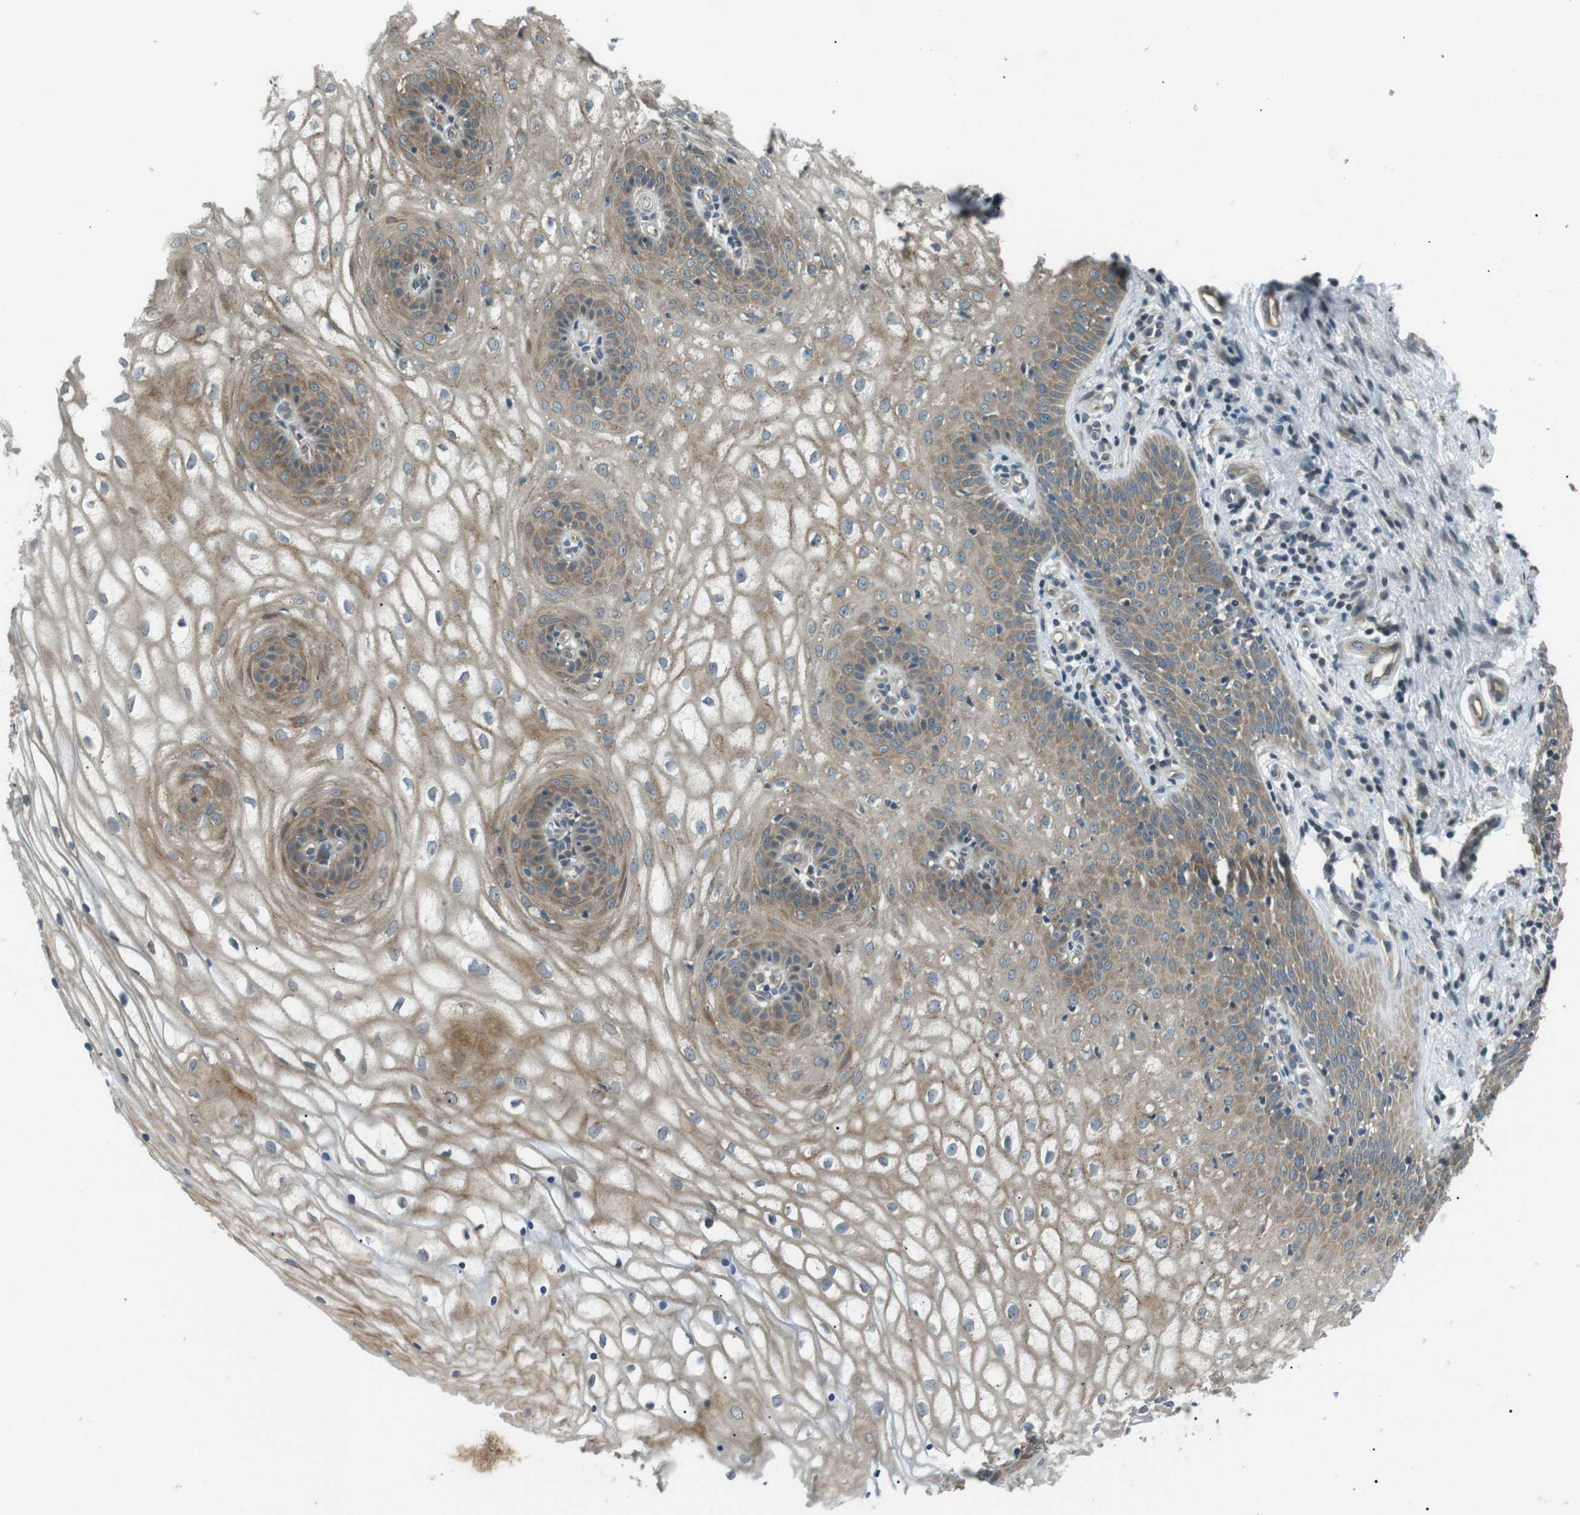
{"staining": {"intensity": "moderate", "quantity": ">75%", "location": "cytoplasmic/membranous"}, "tissue": "vagina", "cell_type": "Squamous epithelial cells", "image_type": "normal", "snomed": [{"axis": "morphology", "description": "Normal tissue, NOS"}, {"axis": "topography", "description": "Vagina"}], "caption": "The micrograph exhibits a brown stain indicating the presence of a protein in the cytoplasmic/membranous of squamous epithelial cells in vagina. (IHC, brightfield microscopy, high magnification).", "gene": "TMEM74", "patient": {"sex": "female", "age": 34}}